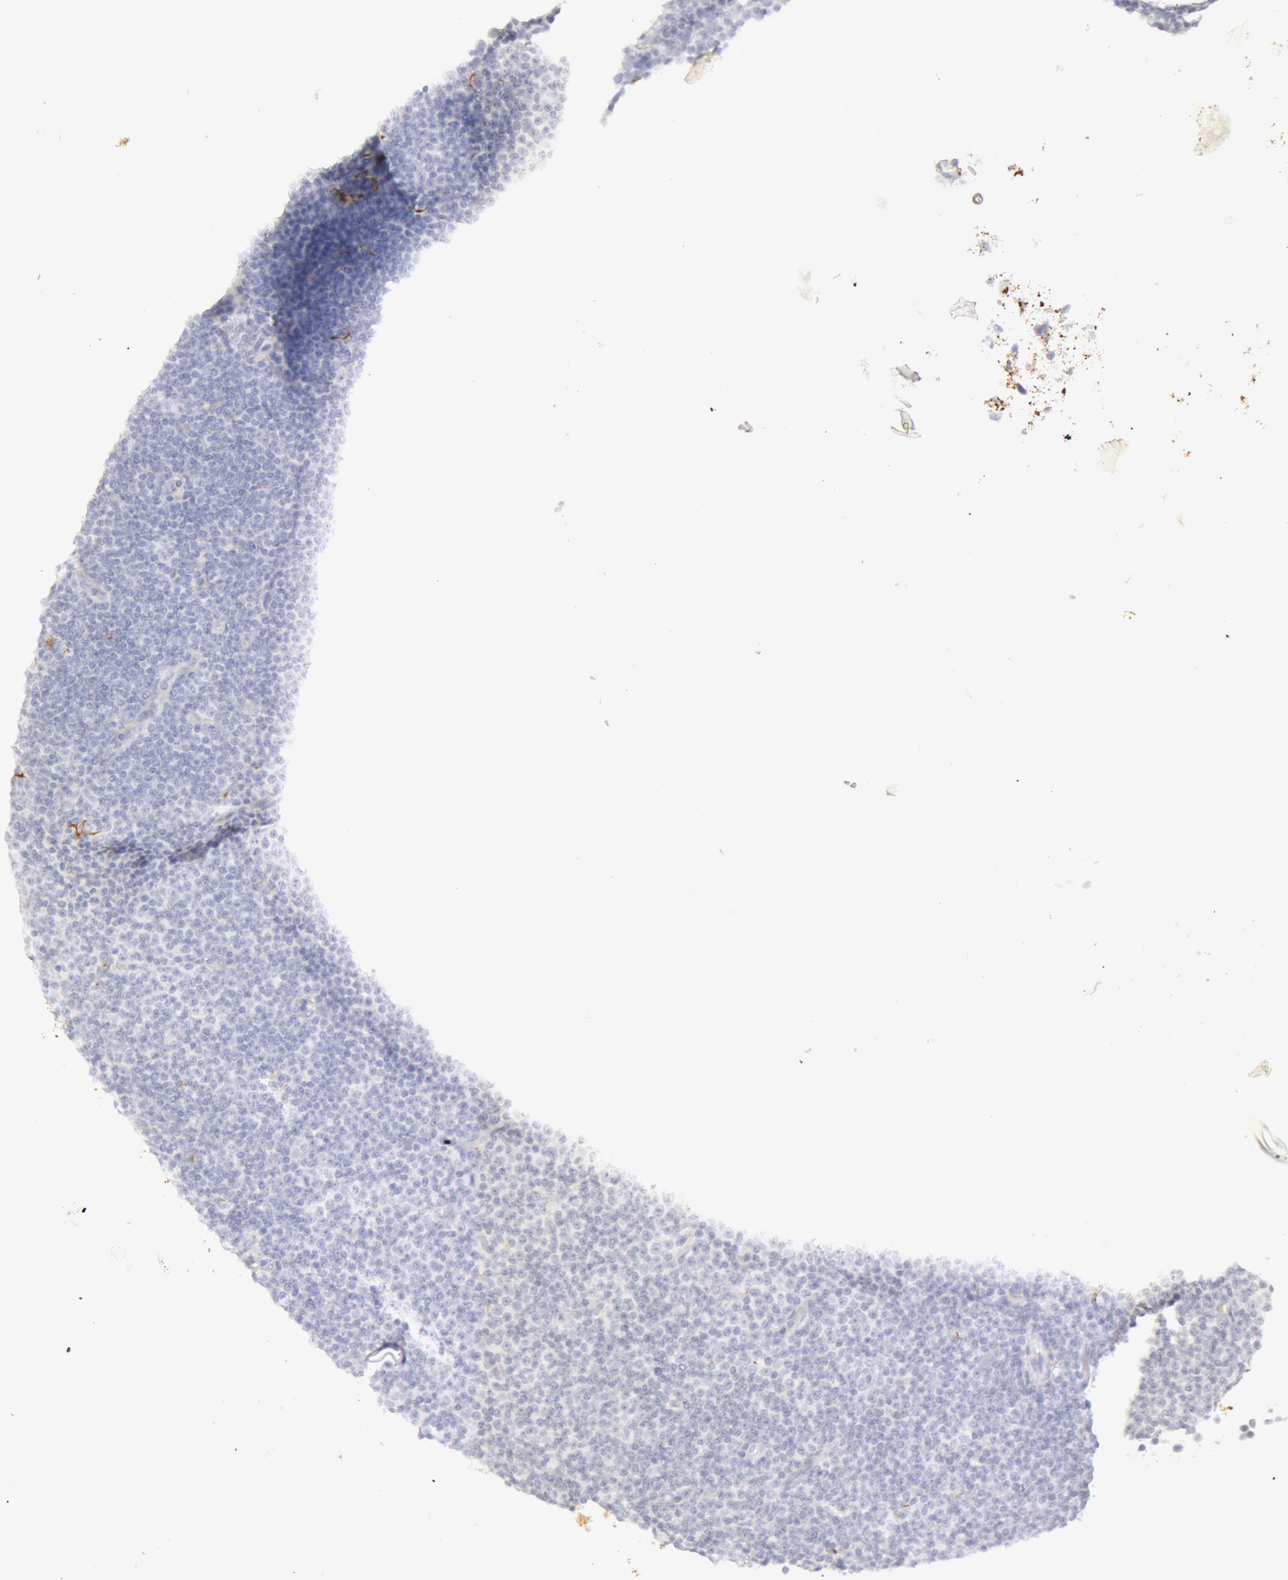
{"staining": {"intensity": "negative", "quantity": "none", "location": "none"}, "tissue": "lymphoma", "cell_type": "Tumor cells", "image_type": "cancer", "snomed": [{"axis": "morphology", "description": "Malignant lymphoma, non-Hodgkin's type, Low grade"}, {"axis": "topography", "description": "Lymph node"}], "caption": "IHC micrograph of neoplastic tissue: low-grade malignant lymphoma, non-Hodgkin's type stained with DAB exhibits no significant protein positivity in tumor cells.", "gene": "KRT8", "patient": {"sex": "male", "age": 57}}